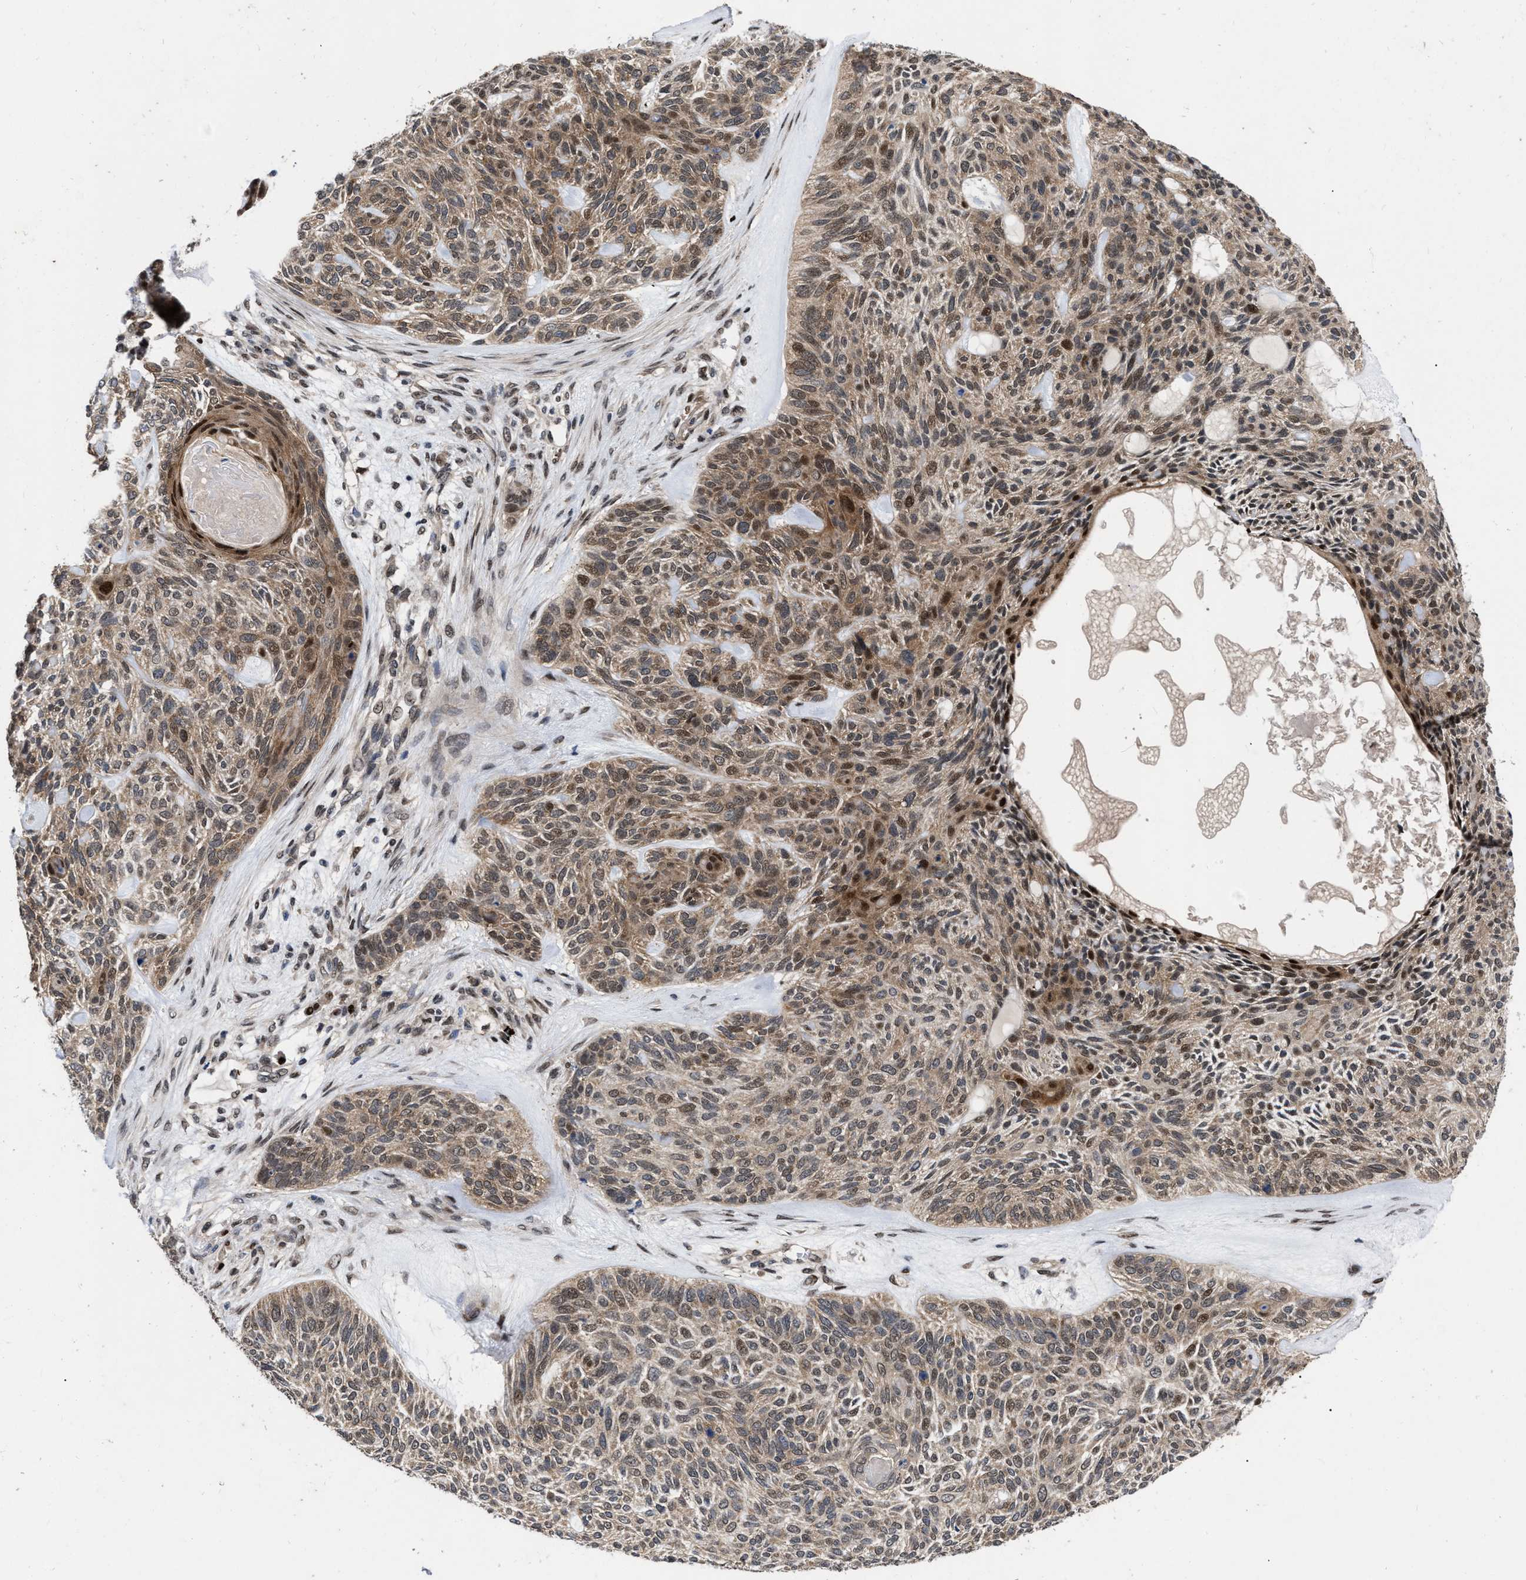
{"staining": {"intensity": "moderate", "quantity": "<25%", "location": "cytoplasmic/membranous,nuclear"}, "tissue": "skin cancer", "cell_type": "Tumor cells", "image_type": "cancer", "snomed": [{"axis": "morphology", "description": "Basal cell carcinoma"}, {"axis": "topography", "description": "Skin"}], "caption": "Immunohistochemistry (IHC) micrograph of human skin basal cell carcinoma stained for a protein (brown), which reveals low levels of moderate cytoplasmic/membranous and nuclear staining in approximately <25% of tumor cells.", "gene": "MDM4", "patient": {"sex": "male", "age": 55}}